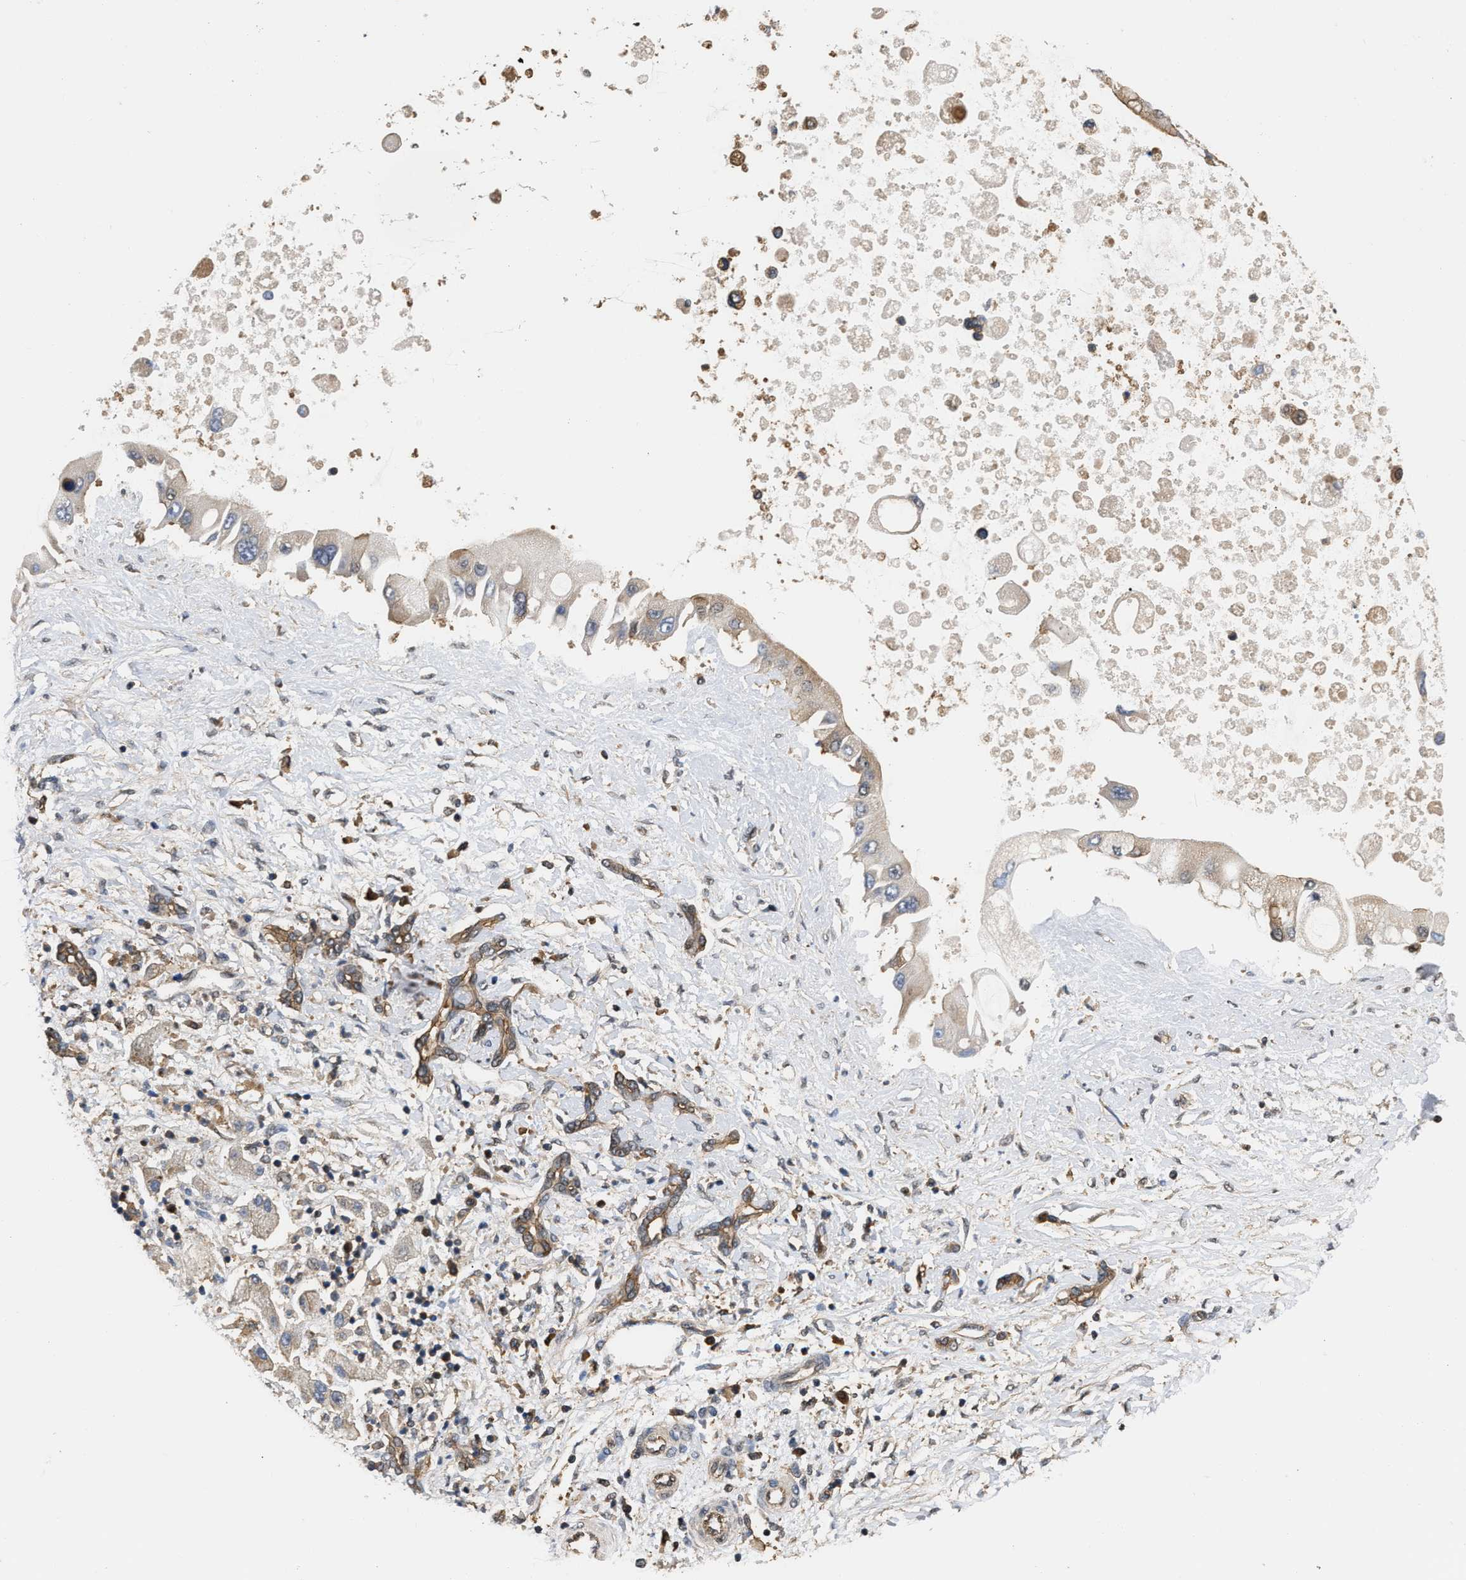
{"staining": {"intensity": "weak", "quantity": "<25%", "location": "cytoplasmic/membranous"}, "tissue": "liver cancer", "cell_type": "Tumor cells", "image_type": "cancer", "snomed": [{"axis": "morphology", "description": "Cholangiocarcinoma"}, {"axis": "topography", "description": "Liver"}], "caption": "Immunohistochemical staining of liver cholangiocarcinoma shows no significant positivity in tumor cells.", "gene": "SCAI", "patient": {"sex": "male", "age": 50}}